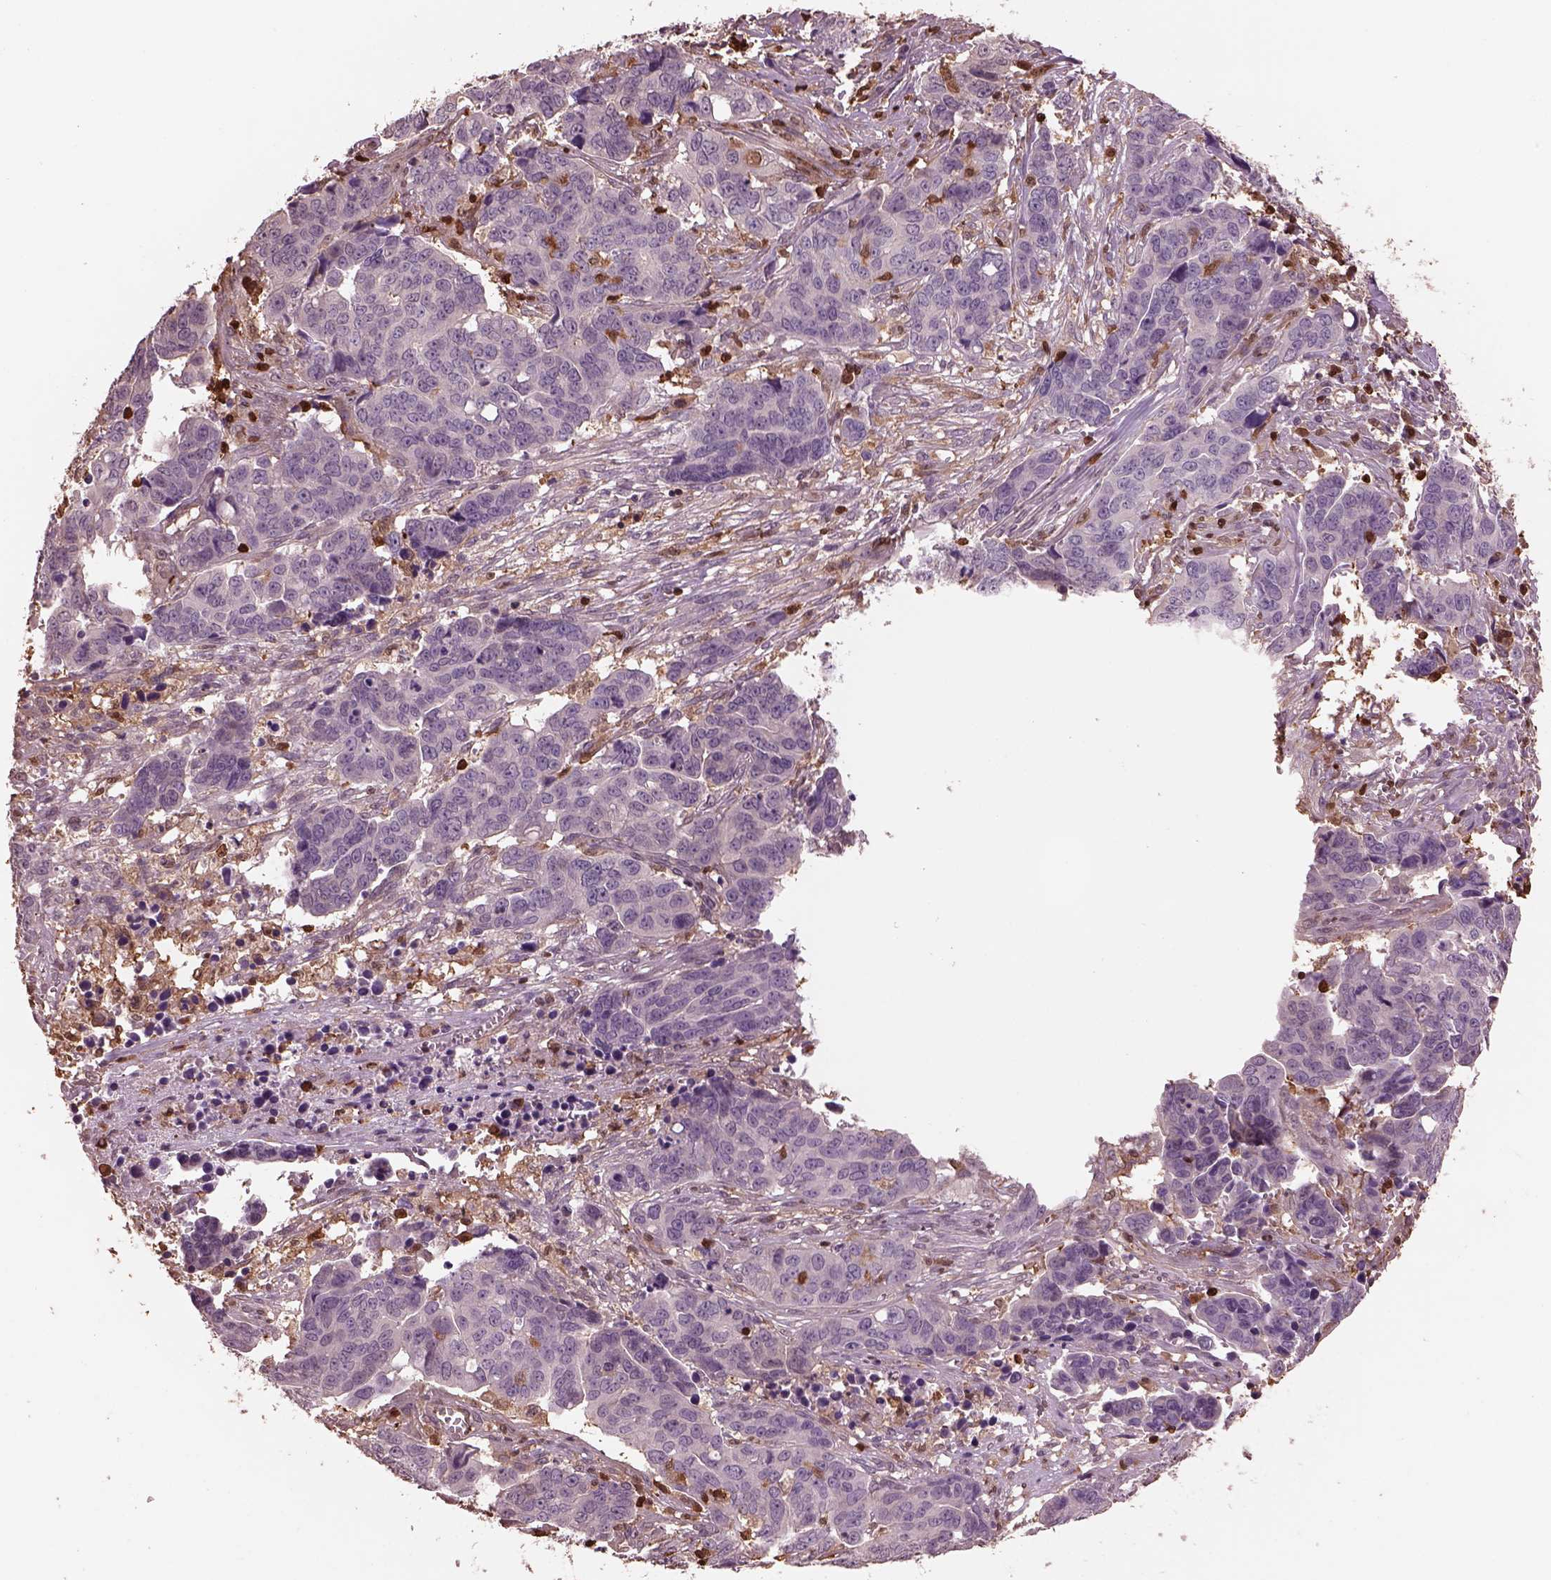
{"staining": {"intensity": "negative", "quantity": "none", "location": "none"}, "tissue": "ovarian cancer", "cell_type": "Tumor cells", "image_type": "cancer", "snomed": [{"axis": "morphology", "description": "Carcinoma, endometroid"}, {"axis": "topography", "description": "Ovary"}], "caption": "Tumor cells are negative for protein expression in human ovarian endometroid carcinoma.", "gene": "IL31RA", "patient": {"sex": "female", "age": 78}}